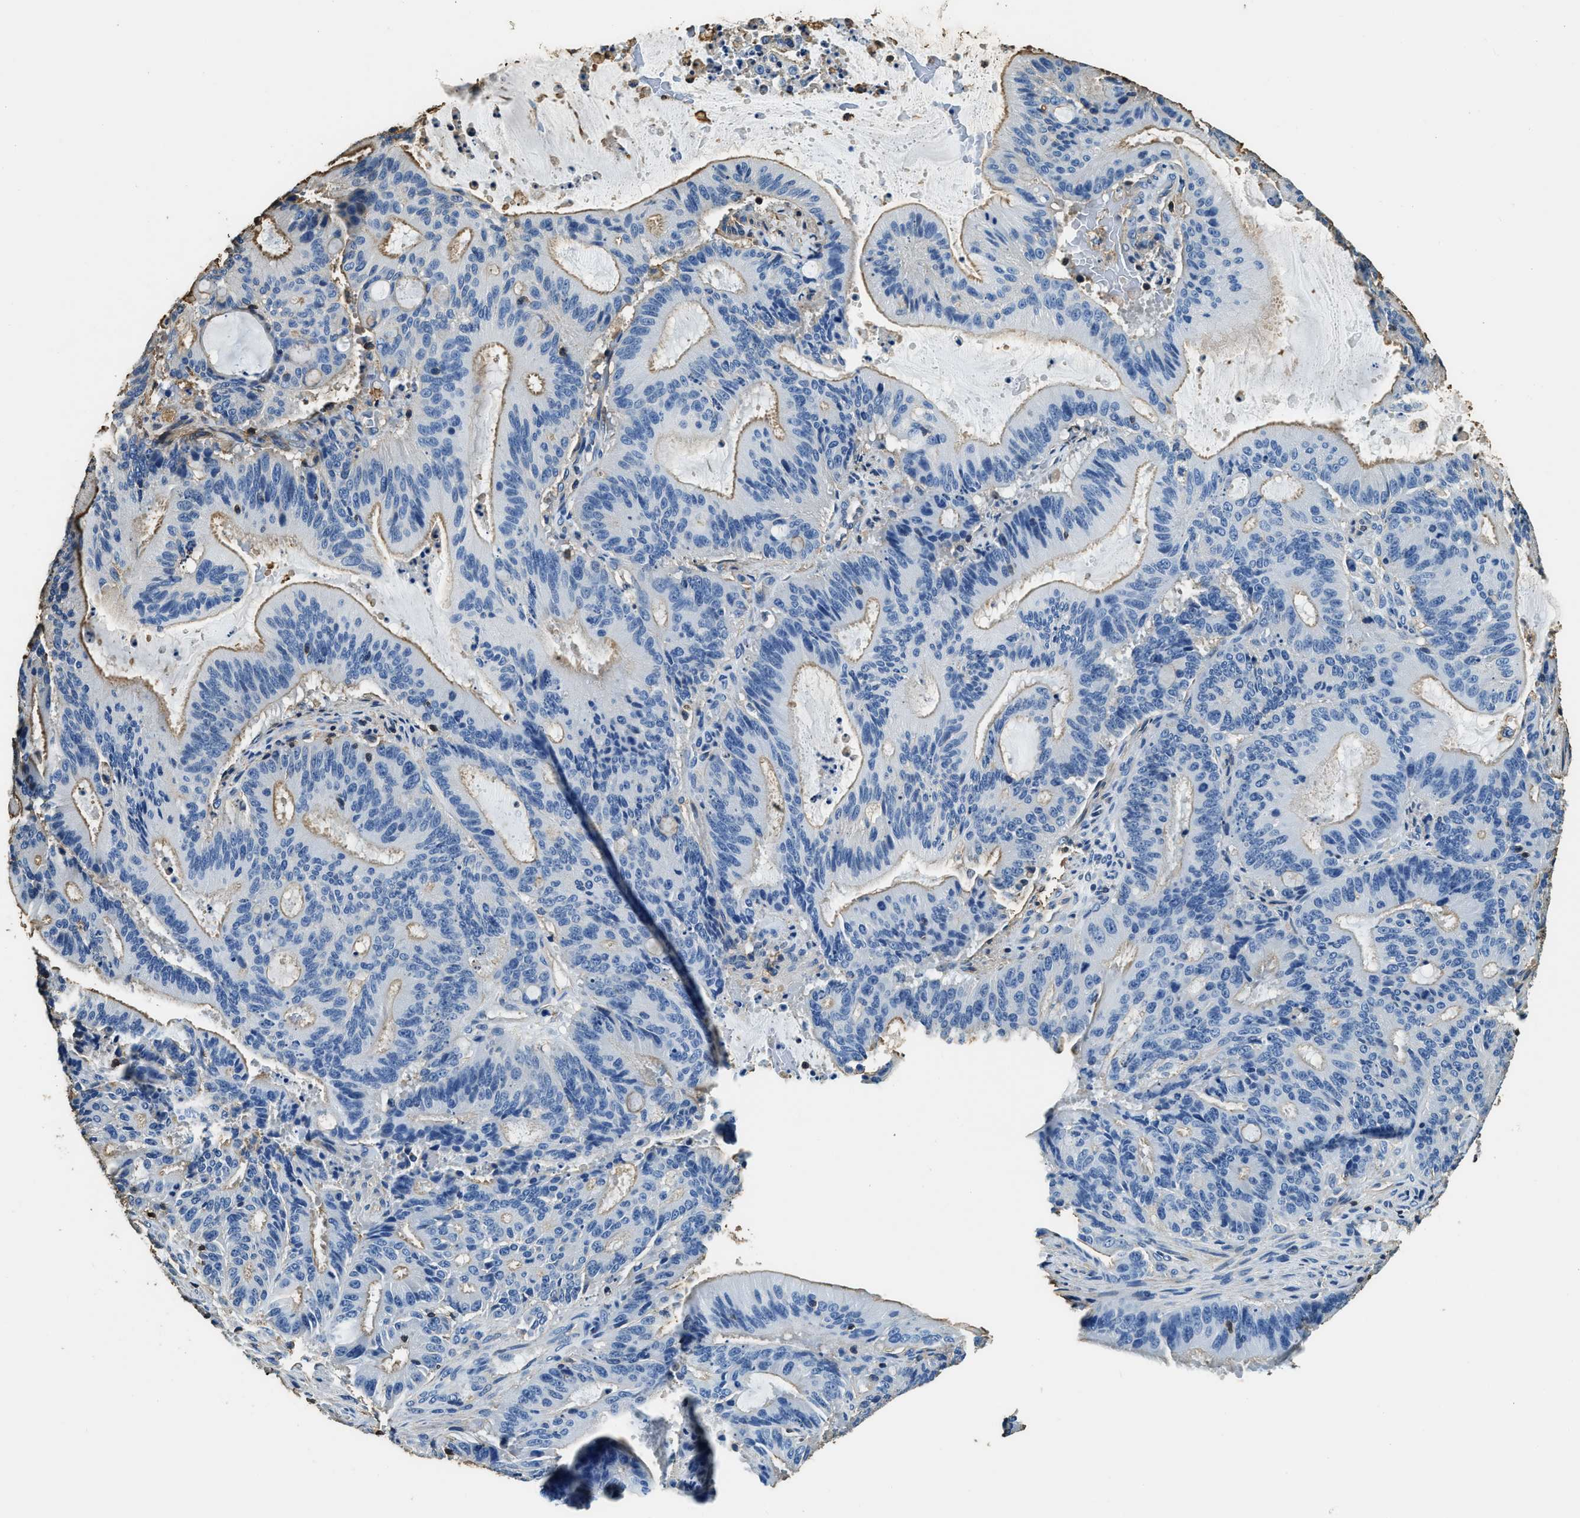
{"staining": {"intensity": "weak", "quantity": "25%-75%", "location": "cytoplasmic/membranous"}, "tissue": "liver cancer", "cell_type": "Tumor cells", "image_type": "cancer", "snomed": [{"axis": "morphology", "description": "Normal tissue, NOS"}, {"axis": "morphology", "description": "Cholangiocarcinoma"}, {"axis": "topography", "description": "Liver"}, {"axis": "topography", "description": "Peripheral nerve tissue"}], "caption": "Immunohistochemistry (IHC) histopathology image of human liver cancer stained for a protein (brown), which exhibits low levels of weak cytoplasmic/membranous expression in approximately 25%-75% of tumor cells.", "gene": "ACCS", "patient": {"sex": "female", "age": 73}}